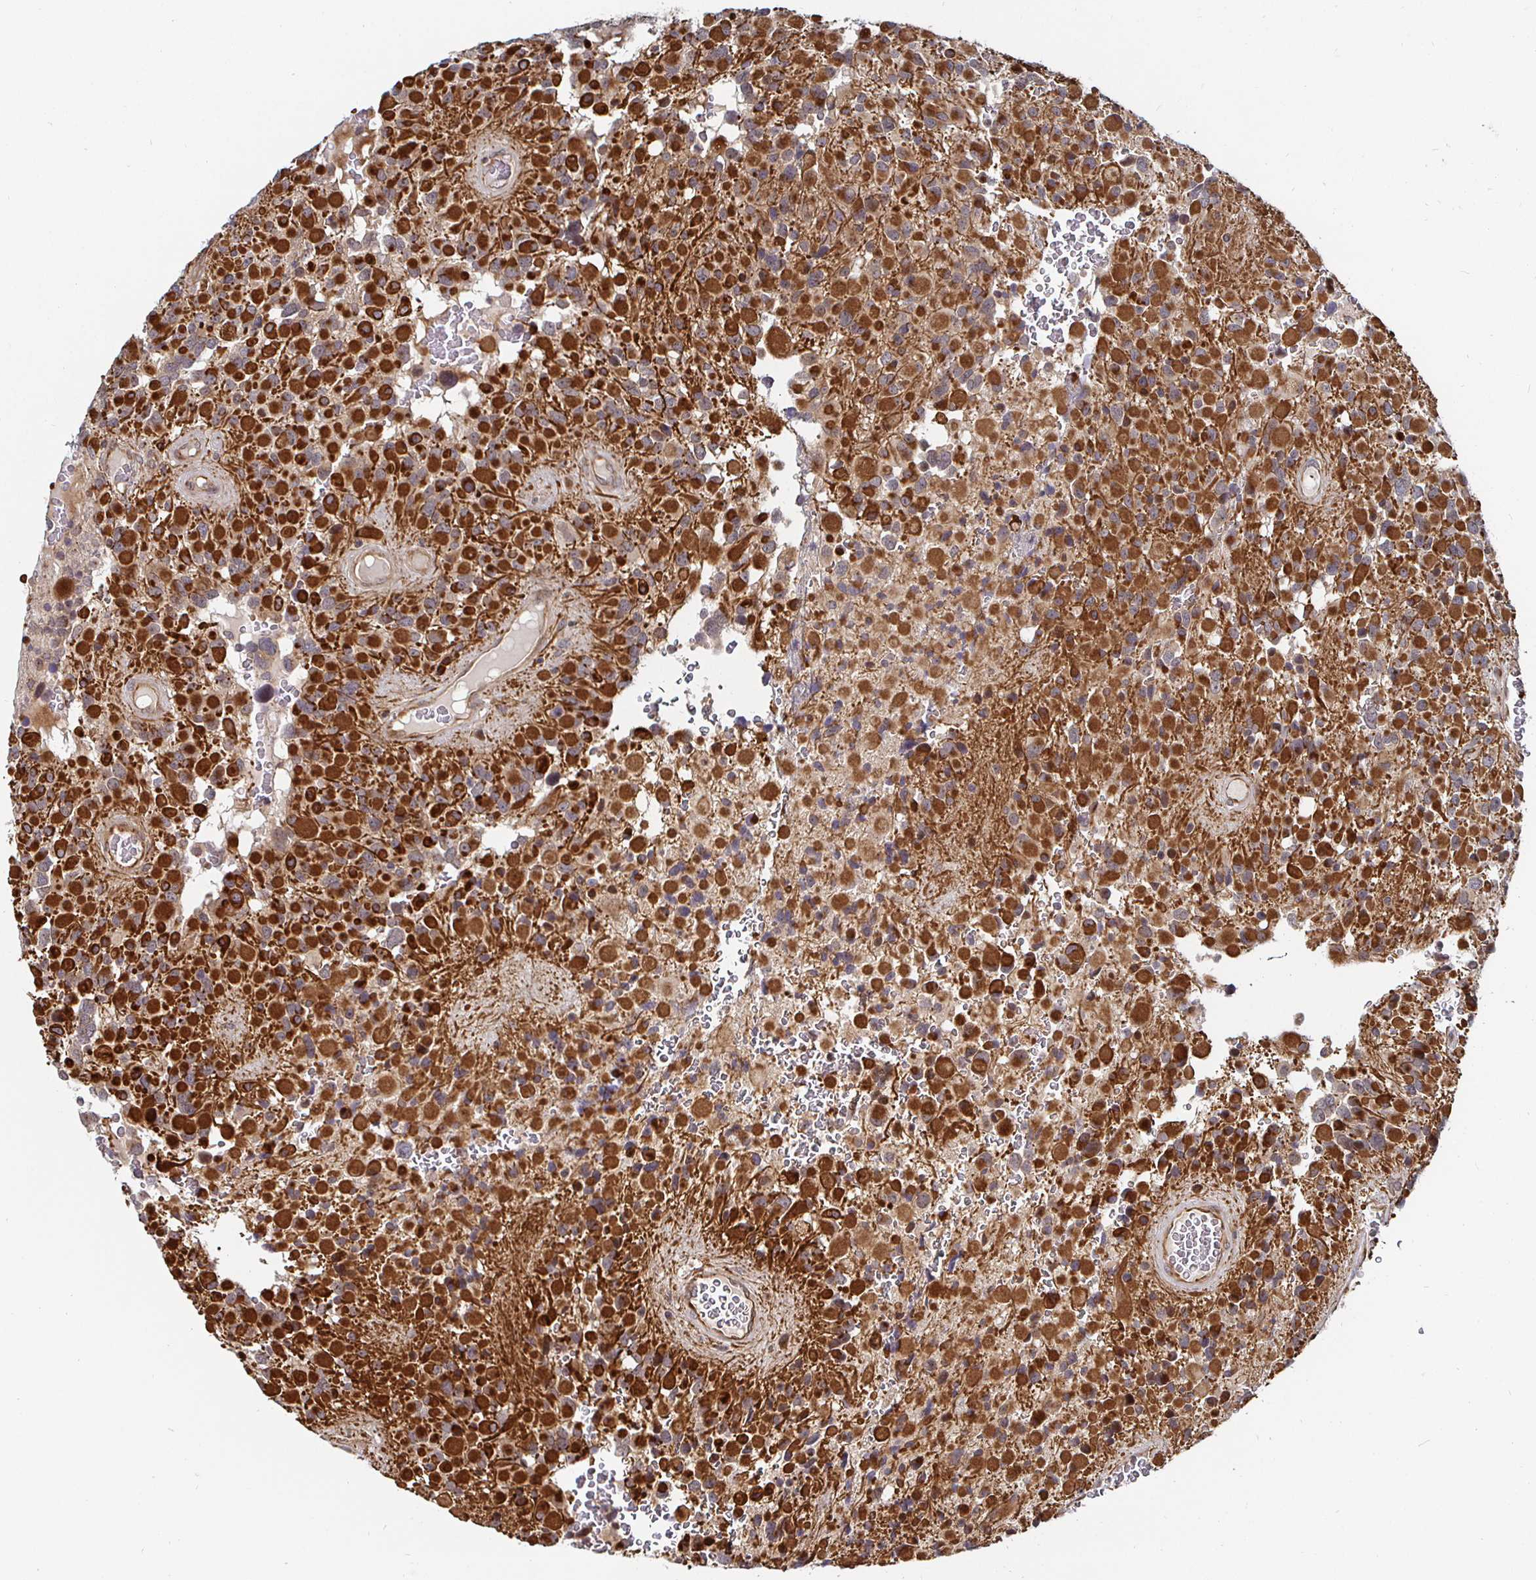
{"staining": {"intensity": "strong", "quantity": "25%-75%", "location": "cytoplasmic/membranous"}, "tissue": "glioma", "cell_type": "Tumor cells", "image_type": "cancer", "snomed": [{"axis": "morphology", "description": "Glioma, malignant, High grade"}, {"axis": "topography", "description": "Brain"}], "caption": "There is high levels of strong cytoplasmic/membranous staining in tumor cells of glioma, as demonstrated by immunohistochemical staining (brown color).", "gene": "TBKBP1", "patient": {"sex": "female", "age": 40}}